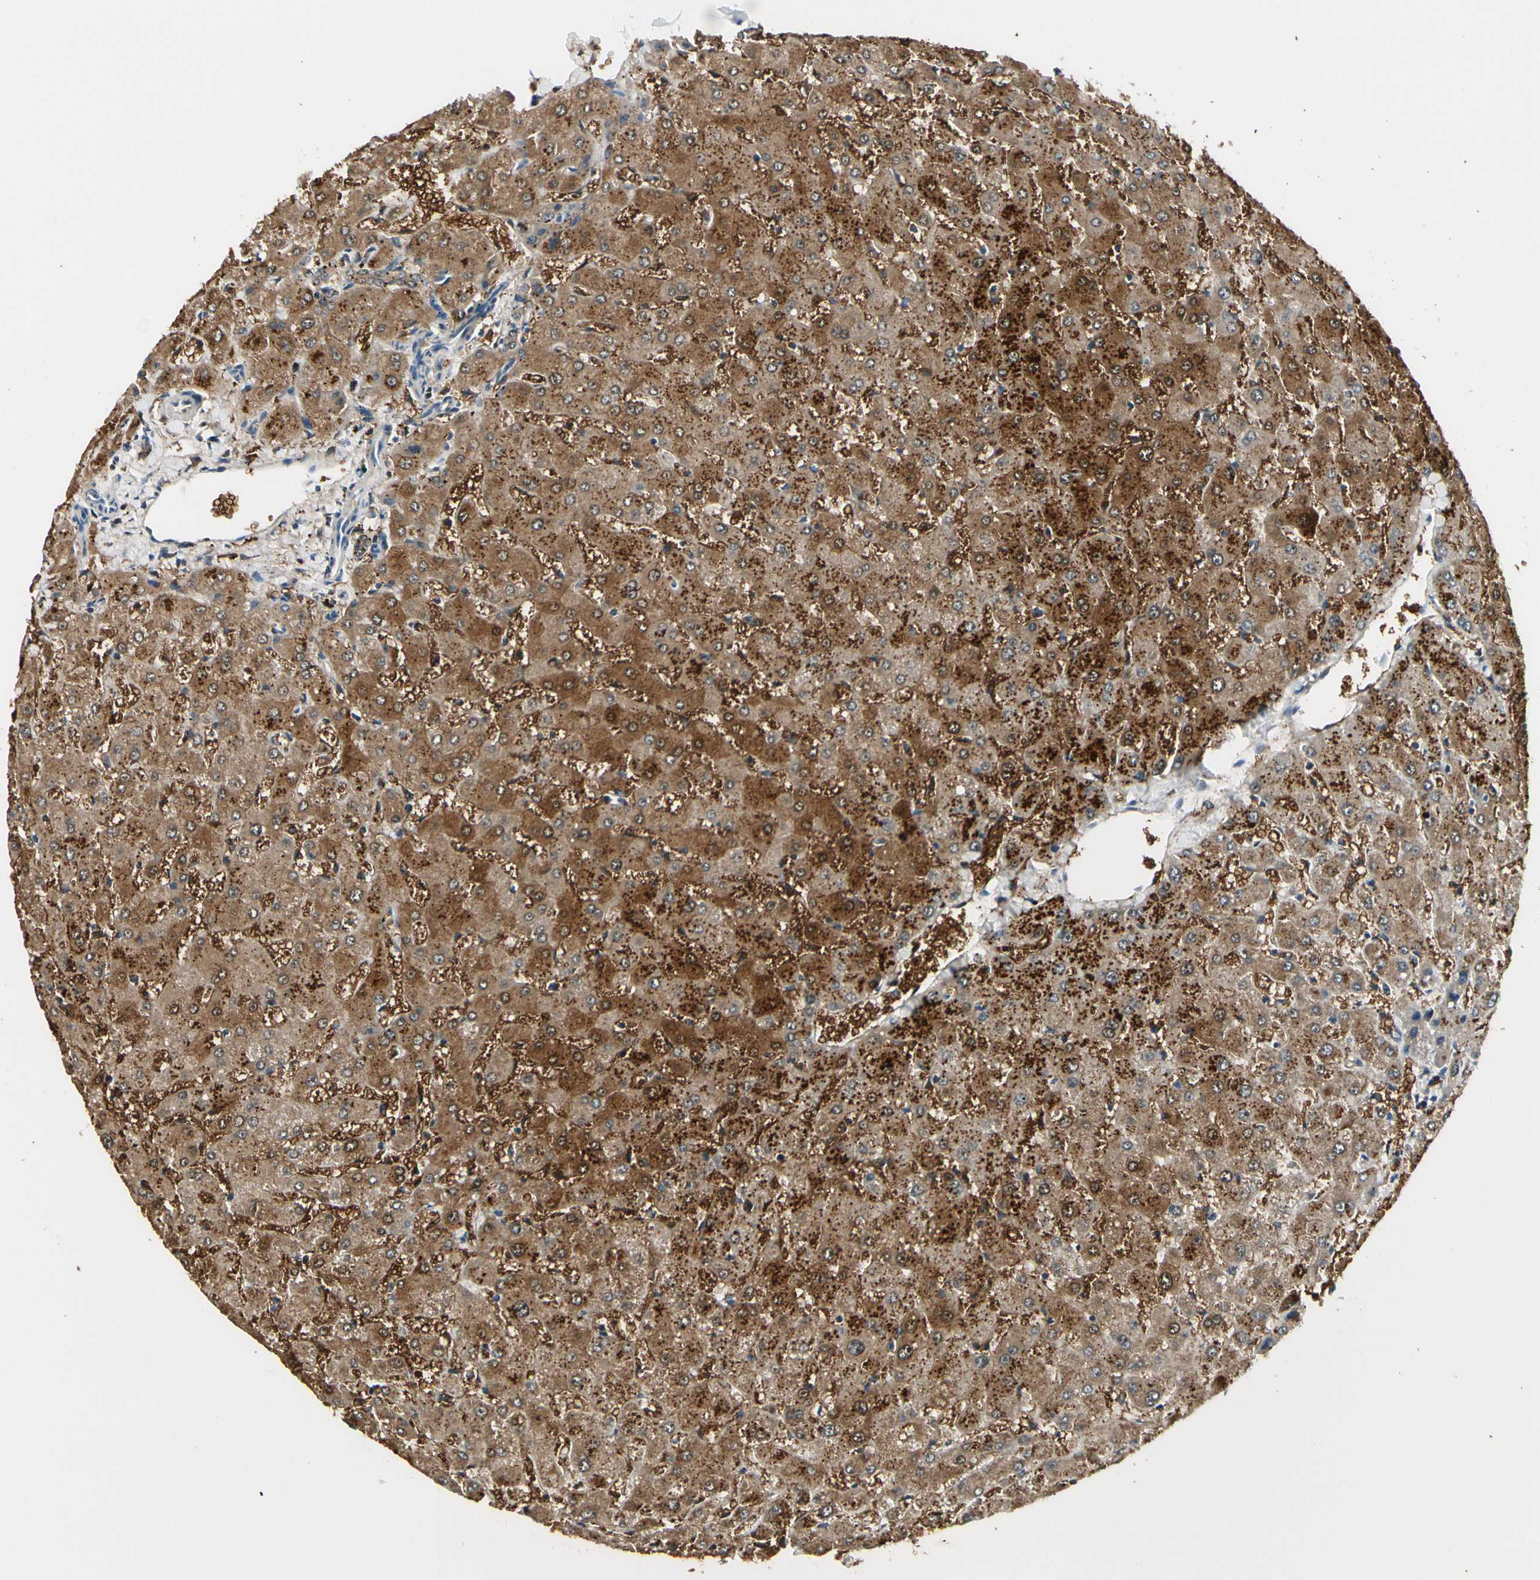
{"staining": {"intensity": "moderate", "quantity": ">75%", "location": "cytoplasmic/membranous"}, "tissue": "liver", "cell_type": "Cholangiocytes", "image_type": "normal", "snomed": [{"axis": "morphology", "description": "Normal tissue, NOS"}, {"axis": "topography", "description": "Liver"}], "caption": "This image reveals immunohistochemistry staining of unremarkable liver, with medium moderate cytoplasmic/membranous positivity in approximately >75% of cholangiocytes.", "gene": "PEBP1", "patient": {"sex": "female", "age": 63}}